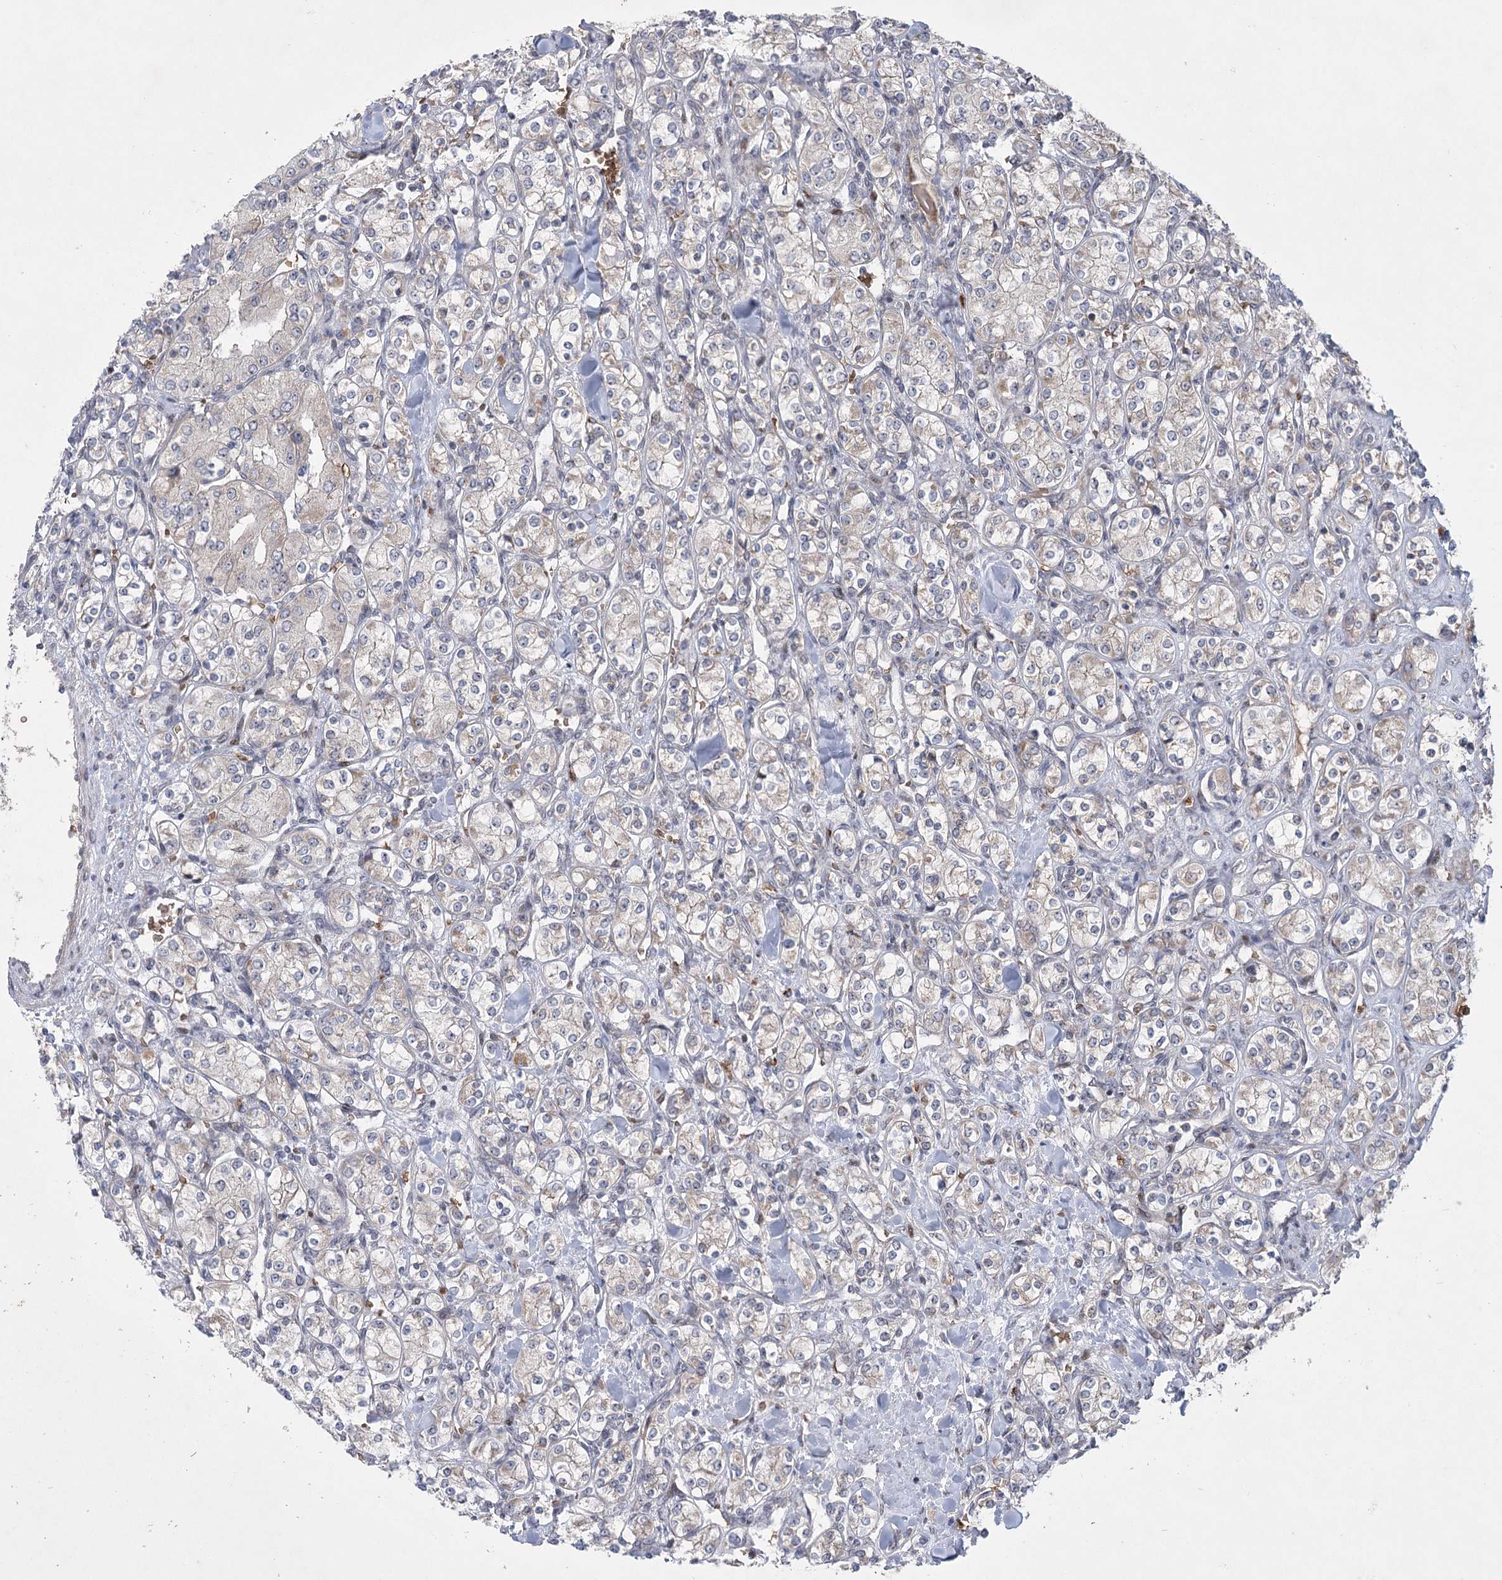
{"staining": {"intensity": "negative", "quantity": "none", "location": "none"}, "tissue": "renal cancer", "cell_type": "Tumor cells", "image_type": "cancer", "snomed": [{"axis": "morphology", "description": "Adenocarcinoma, NOS"}, {"axis": "topography", "description": "Kidney"}], "caption": "Immunohistochemistry image of renal cancer (adenocarcinoma) stained for a protein (brown), which reveals no expression in tumor cells.", "gene": "NSMCE4A", "patient": {"sex": "male", "age": 77}}